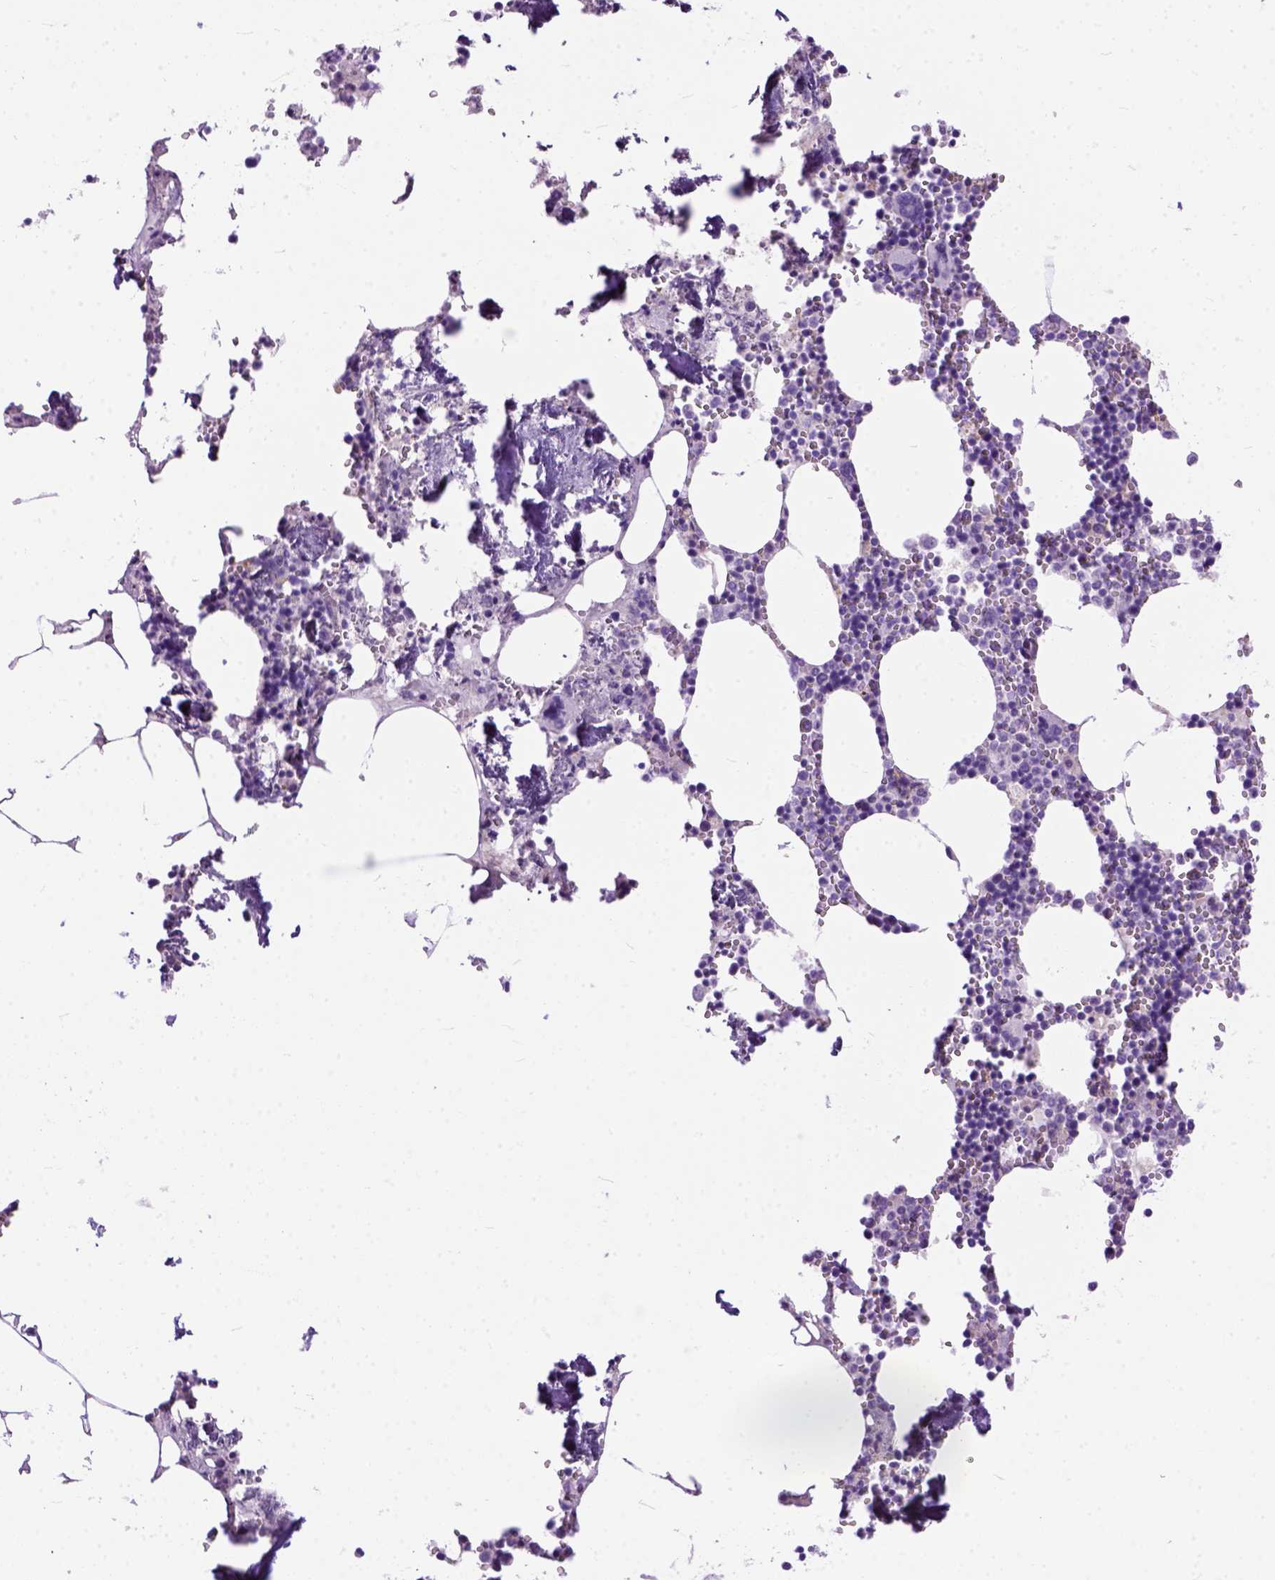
{"staining": {"intensity": "negative", "quantity": "none", "location": "none"}, "tissue": "bone marrow", "cell_type": "Hematopoietic cells", "image_type": "normal", "snomed": [{"axis": "morphology", "description": "Normal tissue, NOS"}, {"axis": "topography", "description": "Bone marrow"}], "caption": "Photomicrograph shows no significant protein staining in hematopoietic cells of unremarkable bone marrow.", "gene": "ODAD3", "patient": {"sex": "male", "age": 54}}